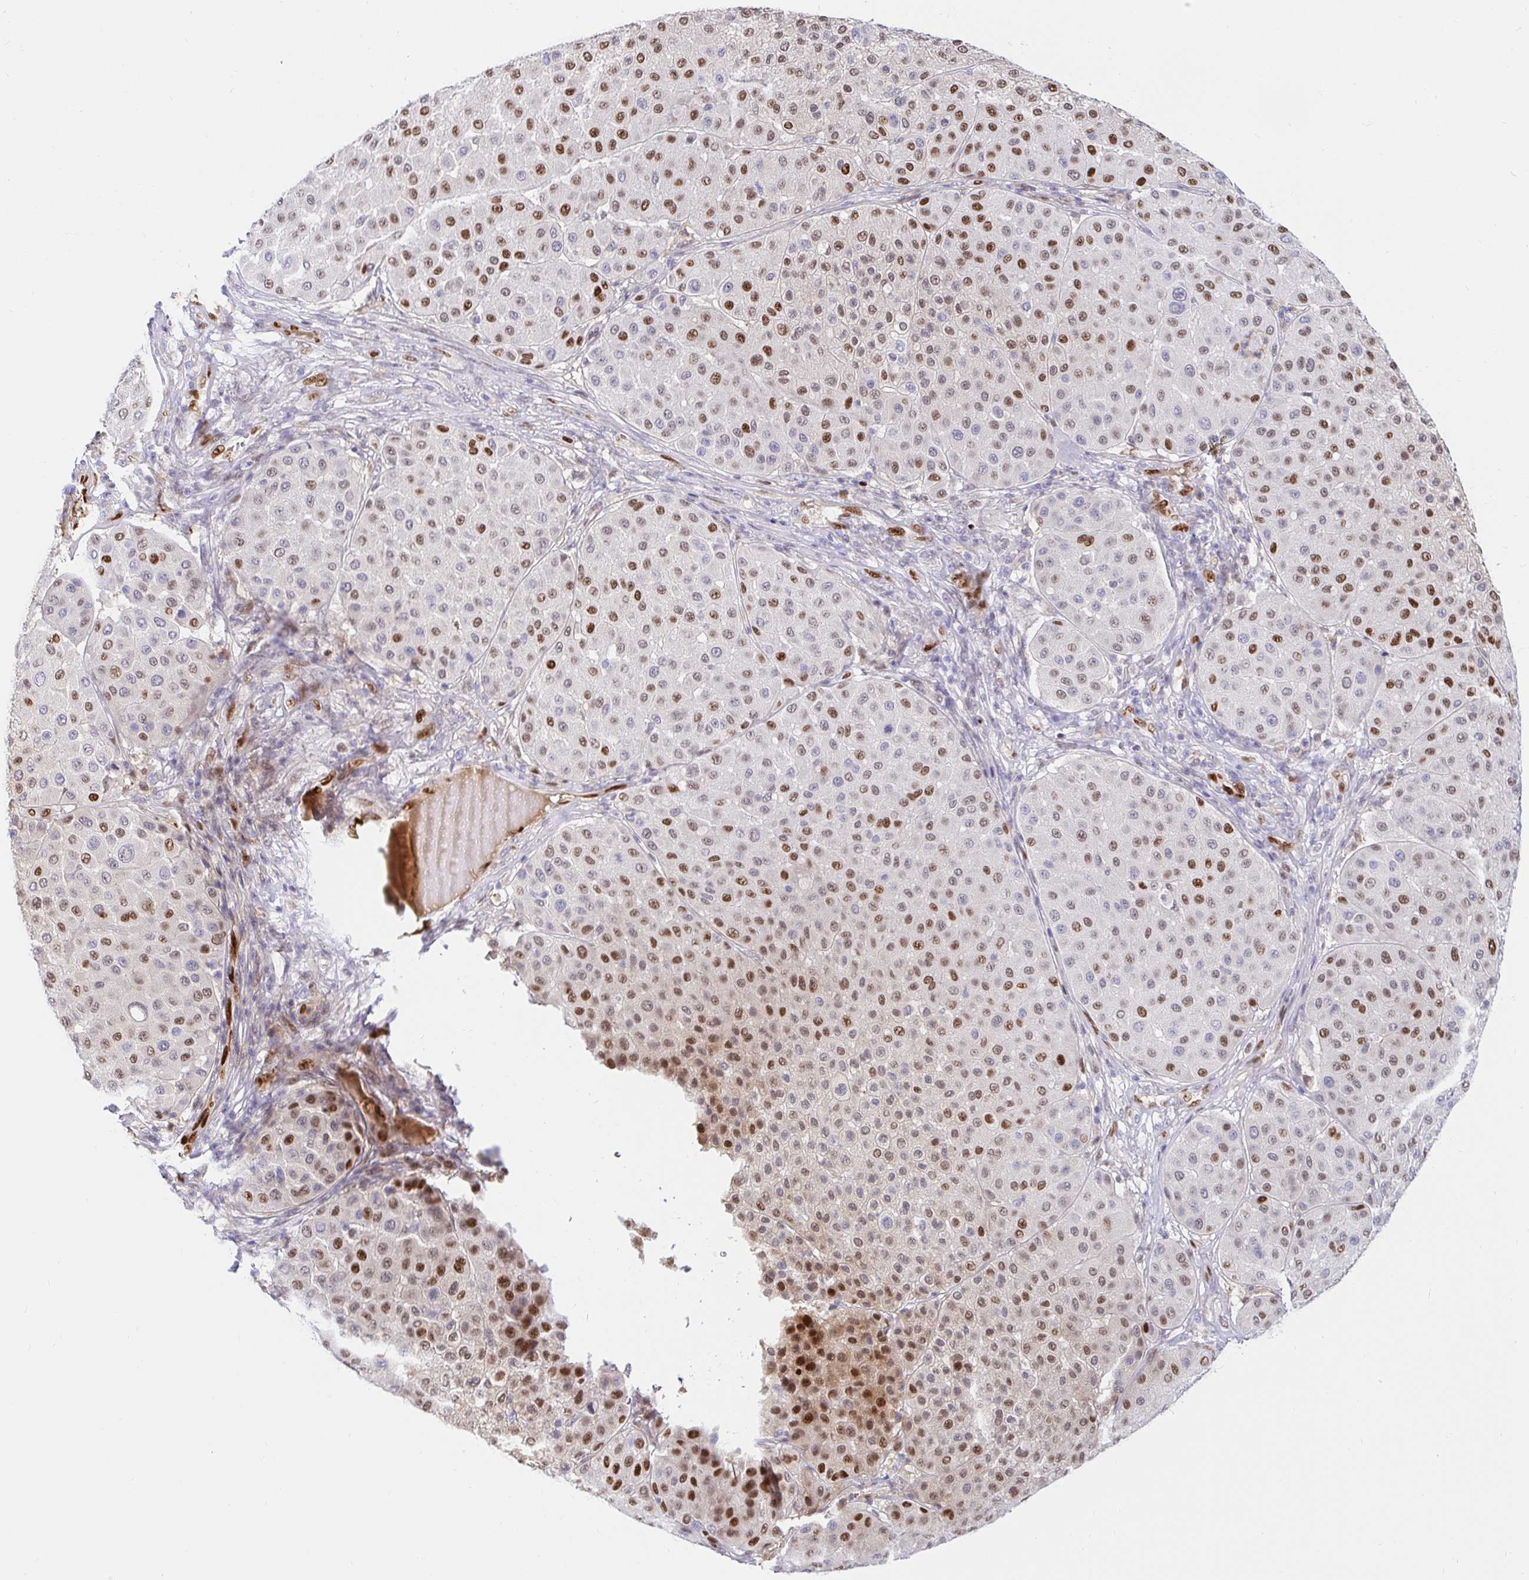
{"staining": {"intensity": "strong", "quantity": "25%-75%", "location": "nuclear"}, "tissue": "melanoma", "cell_type": "Tumor cells", "image_type": "cancer", "snomed": [{"axis": "morphology", "description": "Malignant melanoma, Metastatic site"}, {"axis": "topography", "description": "Smooth muscle"}], "caption": "Immunohistochemical staining of human melanoma exhibits high levels of strong nuclear staining in about 25%-75% of tumor cells.", "gene": "HINFP", "patient": {"sex": "male", "age": 41}}